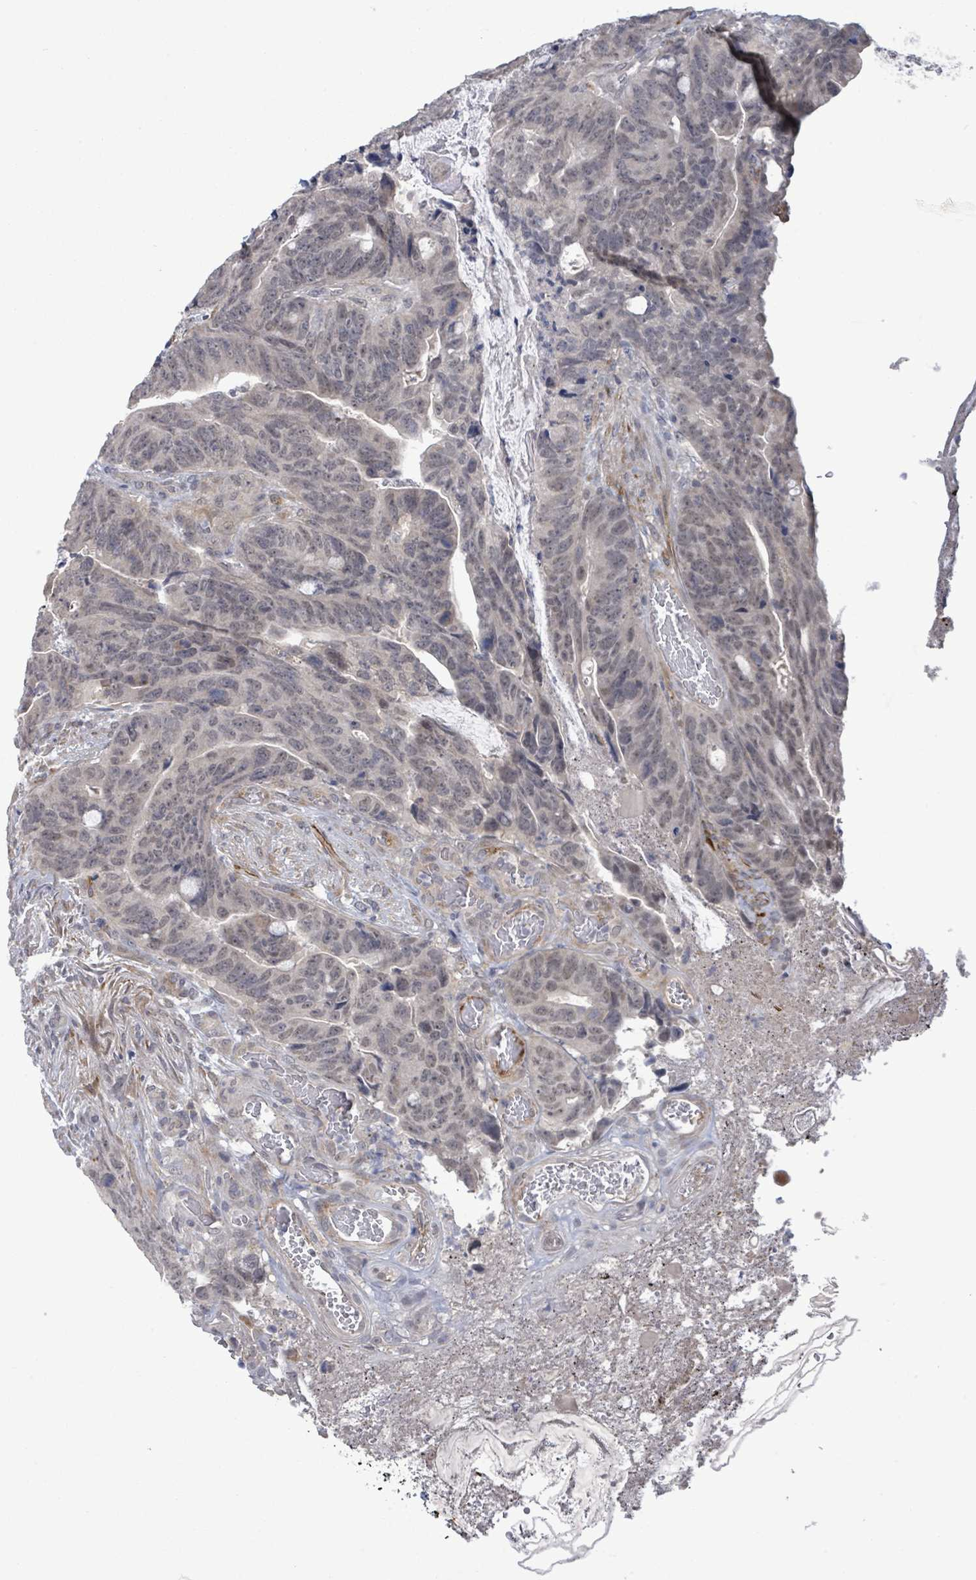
{"staining": {"intensity": "negative", "quantity": "none", "location": "none"}, "tissue": "colorectal cancer", "cell_type": "Tumor cells", "image_type": "cancer", "snomed": [{"axis": "morphology", "description": "Adenocarcinoma, NOS"}, {"axis": "topography", "description": "Colon"}], "caption": "Tumor cells are negative for protein expression in human colorectal cancer.", "gene": "AMMECR1", "patient": {"sex": "female", "age": 82}}